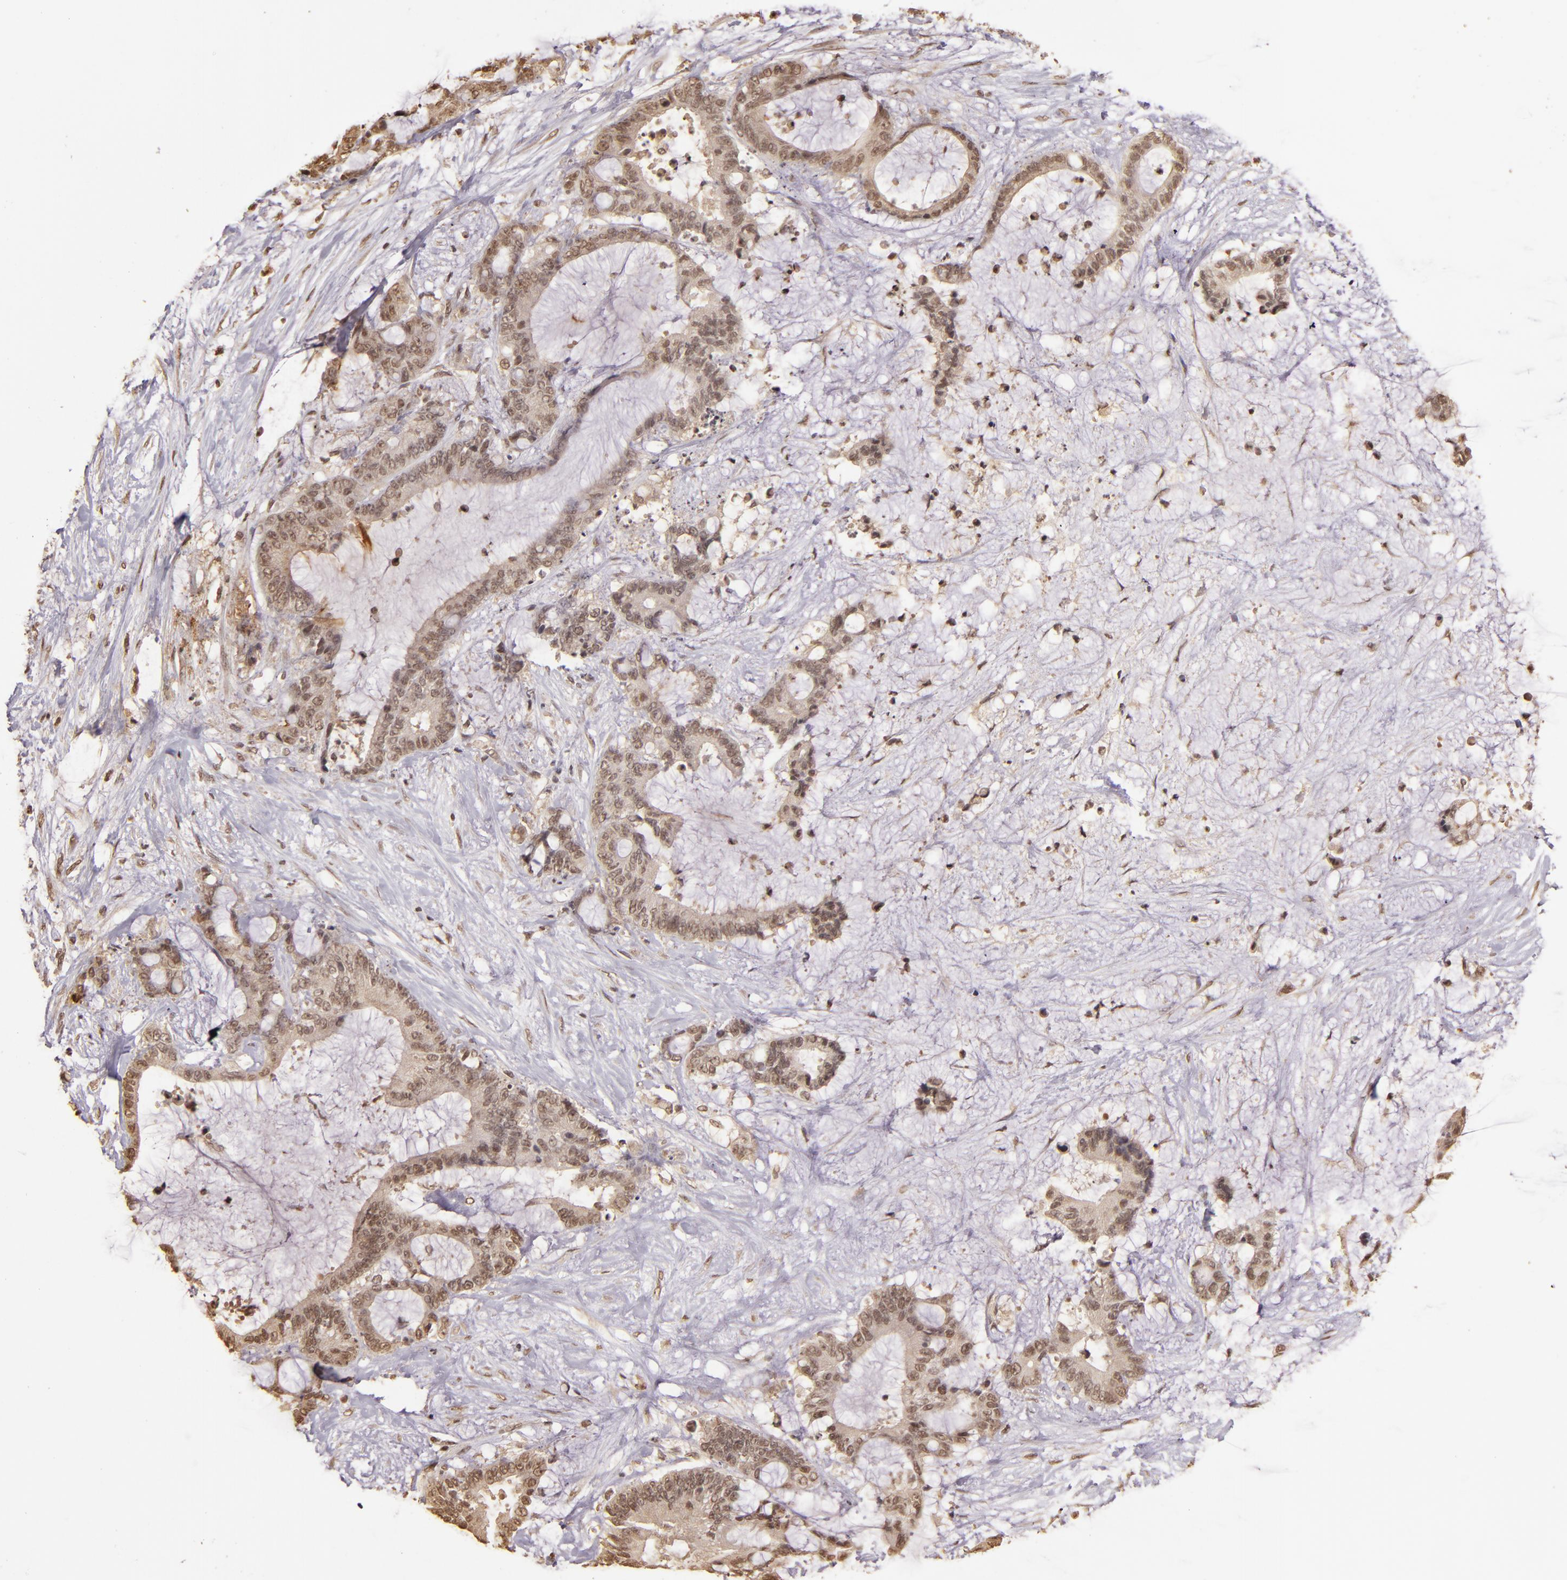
{"staining": {"intensity": "weak", "quantity": ">75%", "location": "cytoplasmic/membranous,nuclear"}, "tissue": "liver cancer", "cell_type": "Tumor cells", "image_type": "cancer", "snomed": [{"axis": "morphology", "description": "Cholangiocarcinoma"}, {"axis": "topography", "description": "Liver"}], "caption": "DAB (3,3'-diaminobenzidine) immunohistochemical staining of human liver cholangiocarcinoma reveals weak cytoplasmic/membranous and nuclear protein positivity in approximately >75% of tumor cells. Nuclei are stained in blue.", "gene": "CUL1", "patient": {"sex": "female", "age": 73}}